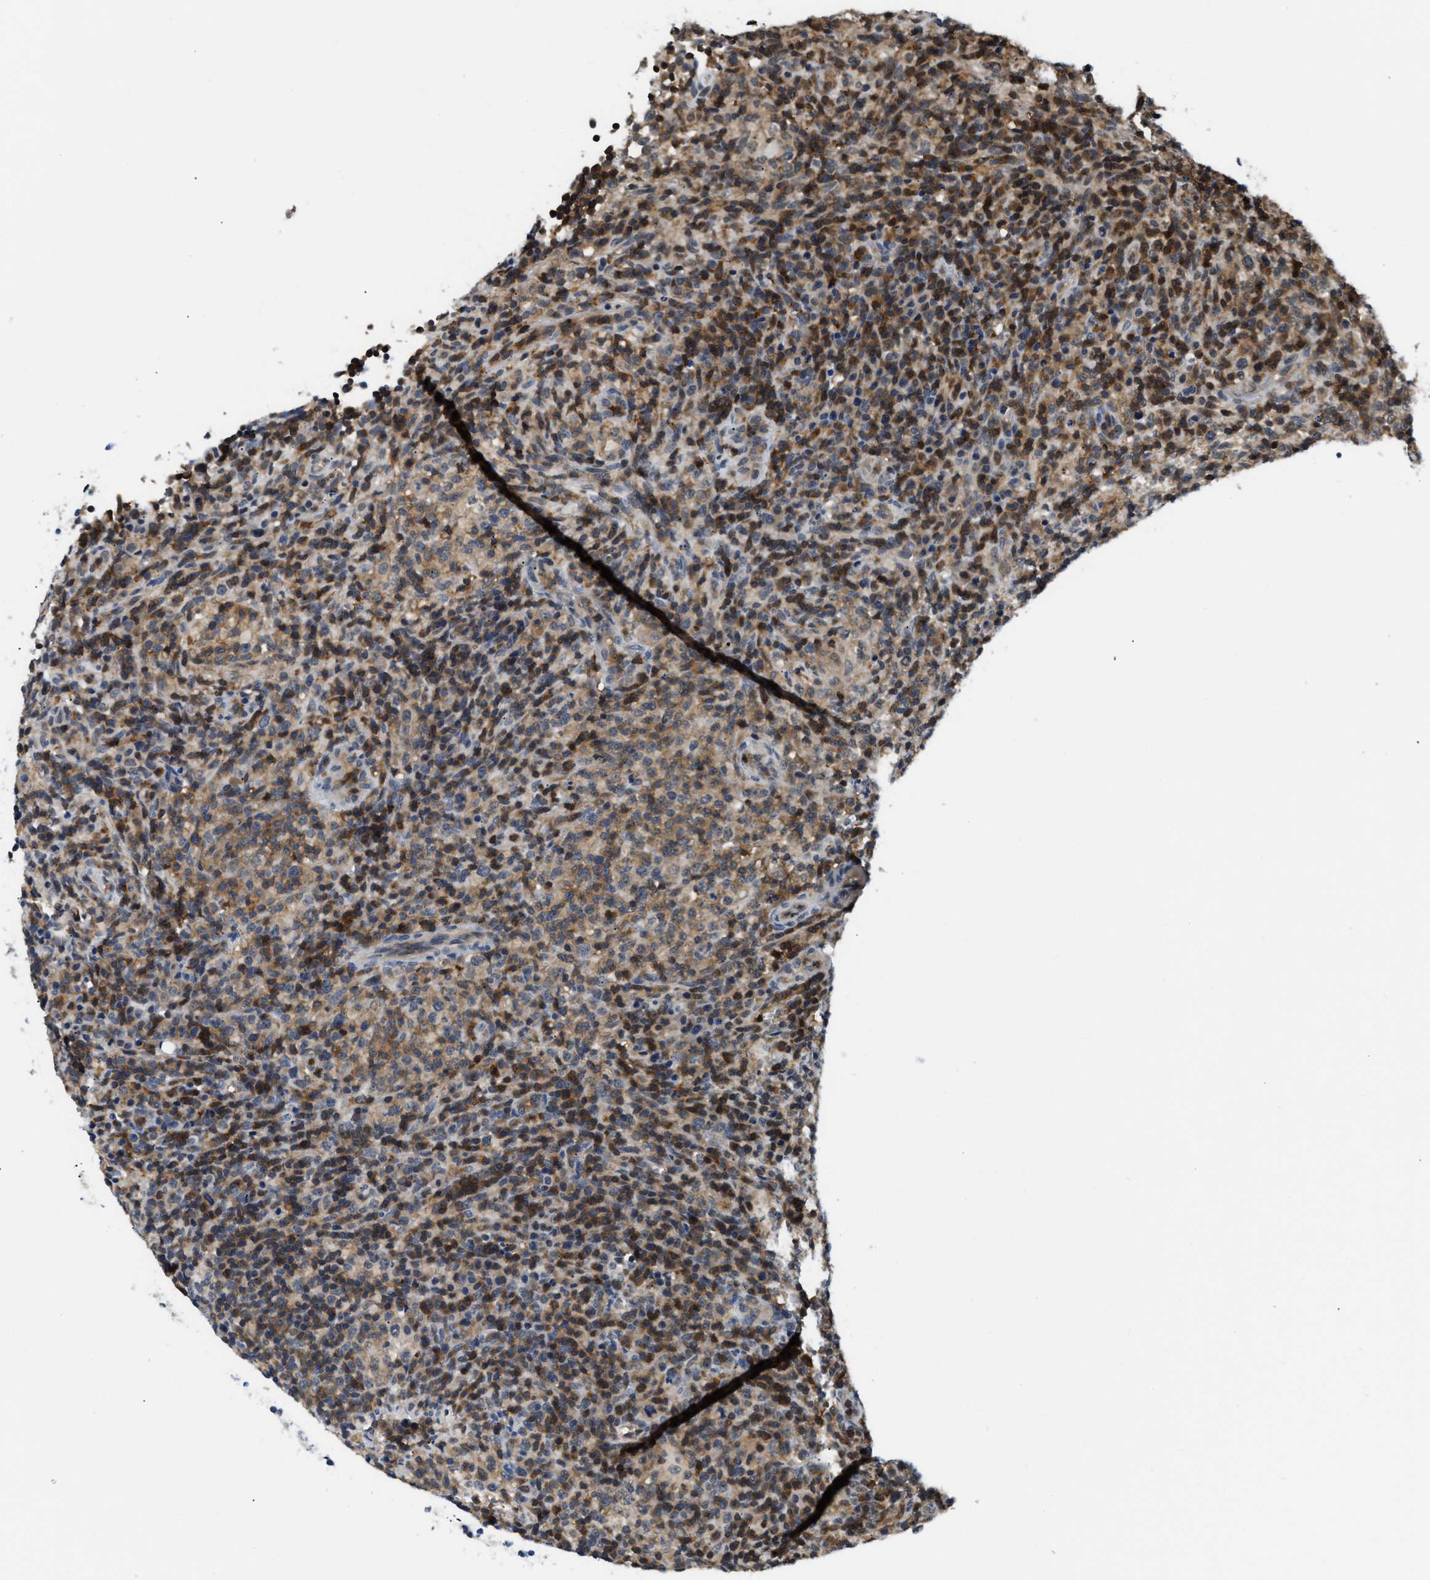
{"staining": {"intensity": "moderate", "quantity": ">75%", "location": "cytoplasmic/membranous"}, "tissue": "lymphoma", "cell_type": "Tumor cells", "image_type": "cancer", "snomed": [{"axis": "morphology", "description": "Malignant lymphoma, non-Hodgkin's type, High grade"}, {"axis": "topography", "description": "Lymph node"}], "caption": "Immunohistochemical staining of human high-grade malignant lymphoma, non-Hodgkin's type exhibits moderate cytoplasmic/membranous protein staining in approximately >75% of tumor cells. (IHC, brightfield microscopy, high magnification).", "gene": "STK10", "patient": {"sex": "female", "age": 76}}